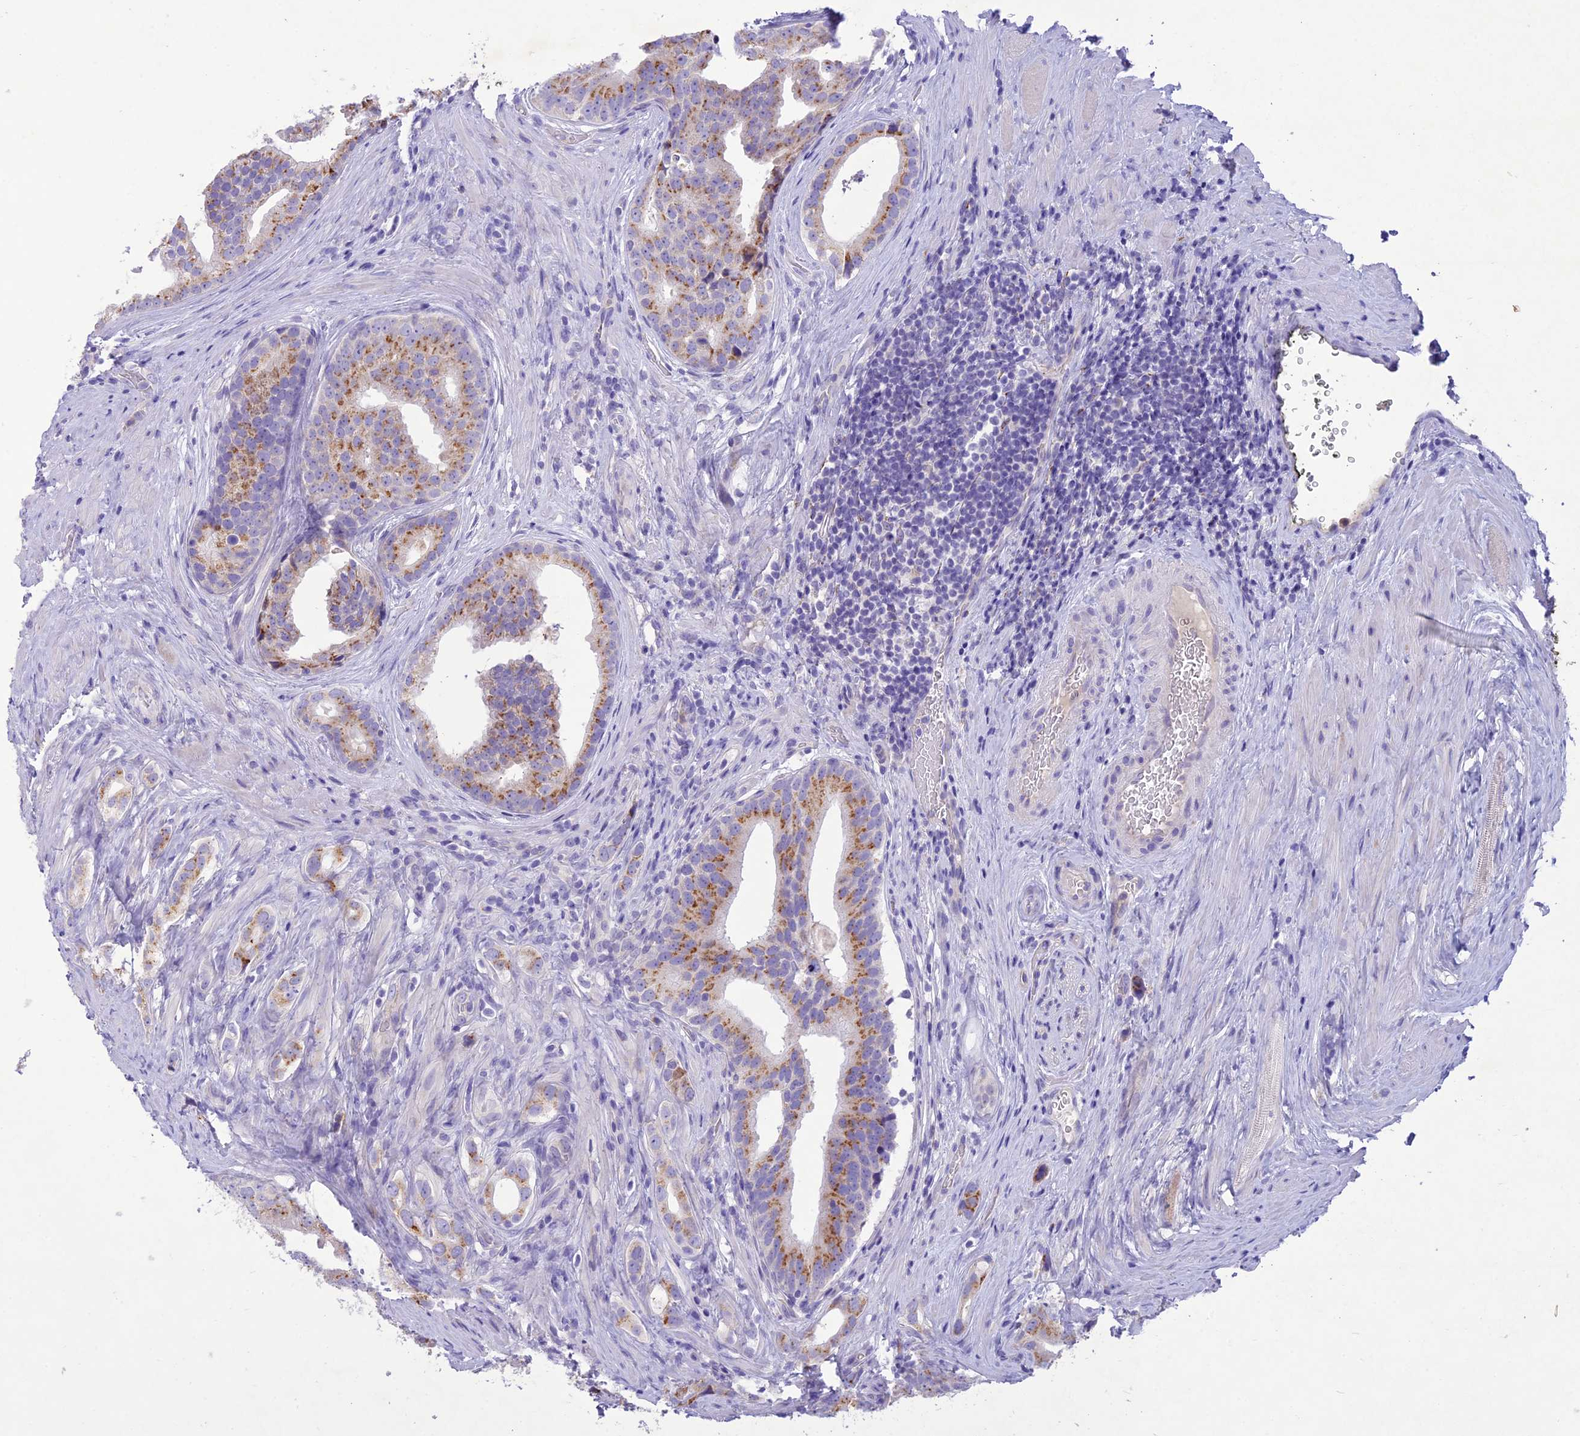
{"staining": {"intensity": "moderate", "quantity": ">75%", "location": "cytoplasmic/membranous"}, "tissue": "prostate cancer", "cell_type": "Tumor cells", "image_type": "cancer", "snomed": [{"axis": "morphology", "description": "Adenocarcinoma, Low grade"}, {"axis": "topography", "description": "Prostate"}], "caption": "An image of prostate cancer (adenocarcinoma (low-grade)) stained for a protein exhibits moderate cytoplasmic/membranous brown staining in tumor cells. Immunohistochemistry (ihc) stains the protein in brown and the nuclei are stained blue.", "gene": "SLC13A5", "patient": {"sex": "male", "age": 71}}